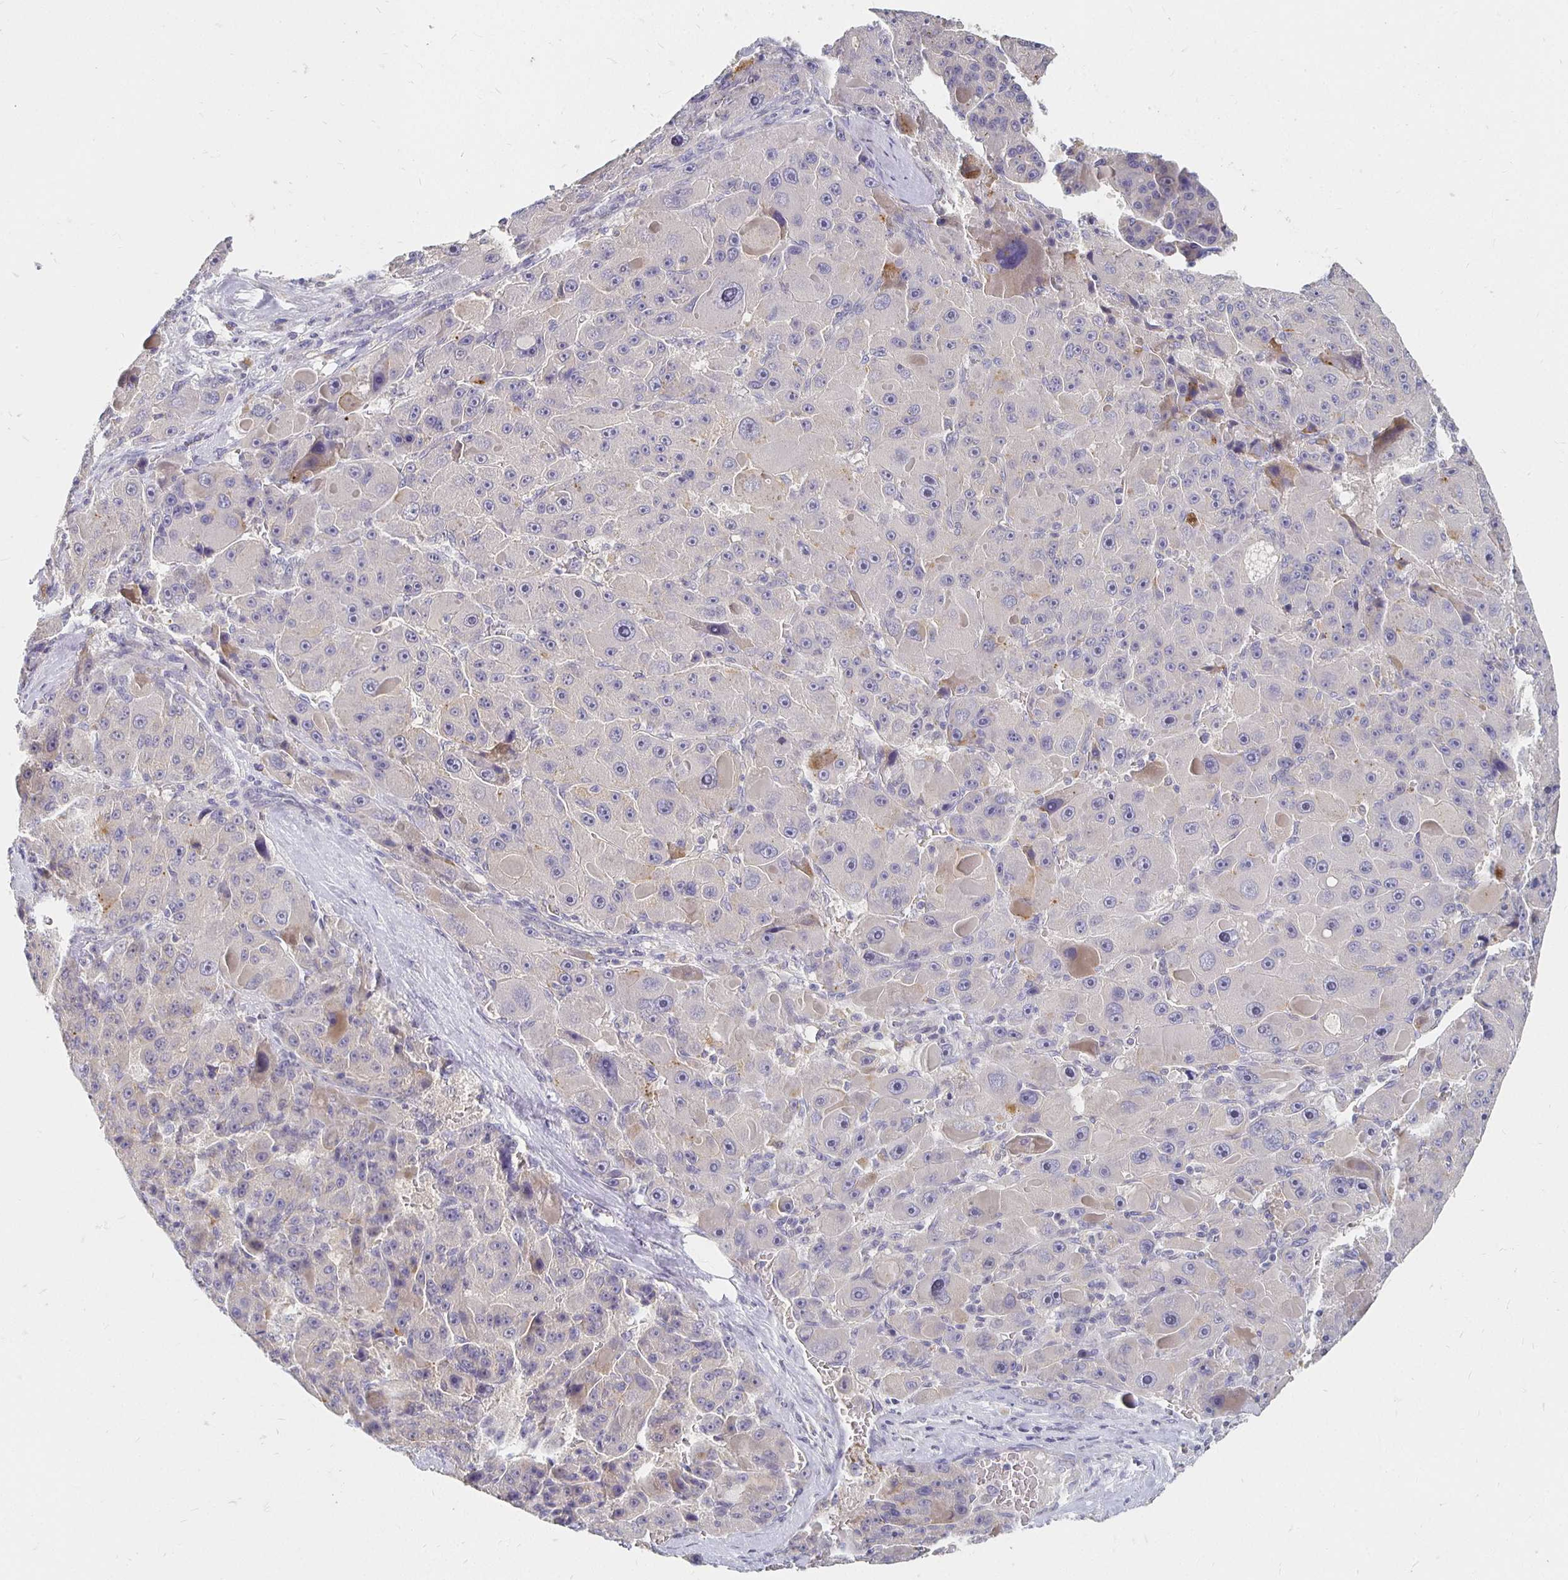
{"staining": {"intensity": "negative", "quantity": "none", "location": "none"}, "tissue": "liver cancer", "cell_type": "Tumor cells", "image_type": "cancer", "snomed": [{"axis": "morphology", "description": "Carcinoma, Hepatocellular, NOS"}, {"axis": "topography", "description": "Liver"}], "caption": "This is an IHC photomicrograph of liver cancer (hepatocellular carcinoma). There is no staining in tumor cells.", "gene": "FKRP", "patient": {"sex": "male", "age": 76}}